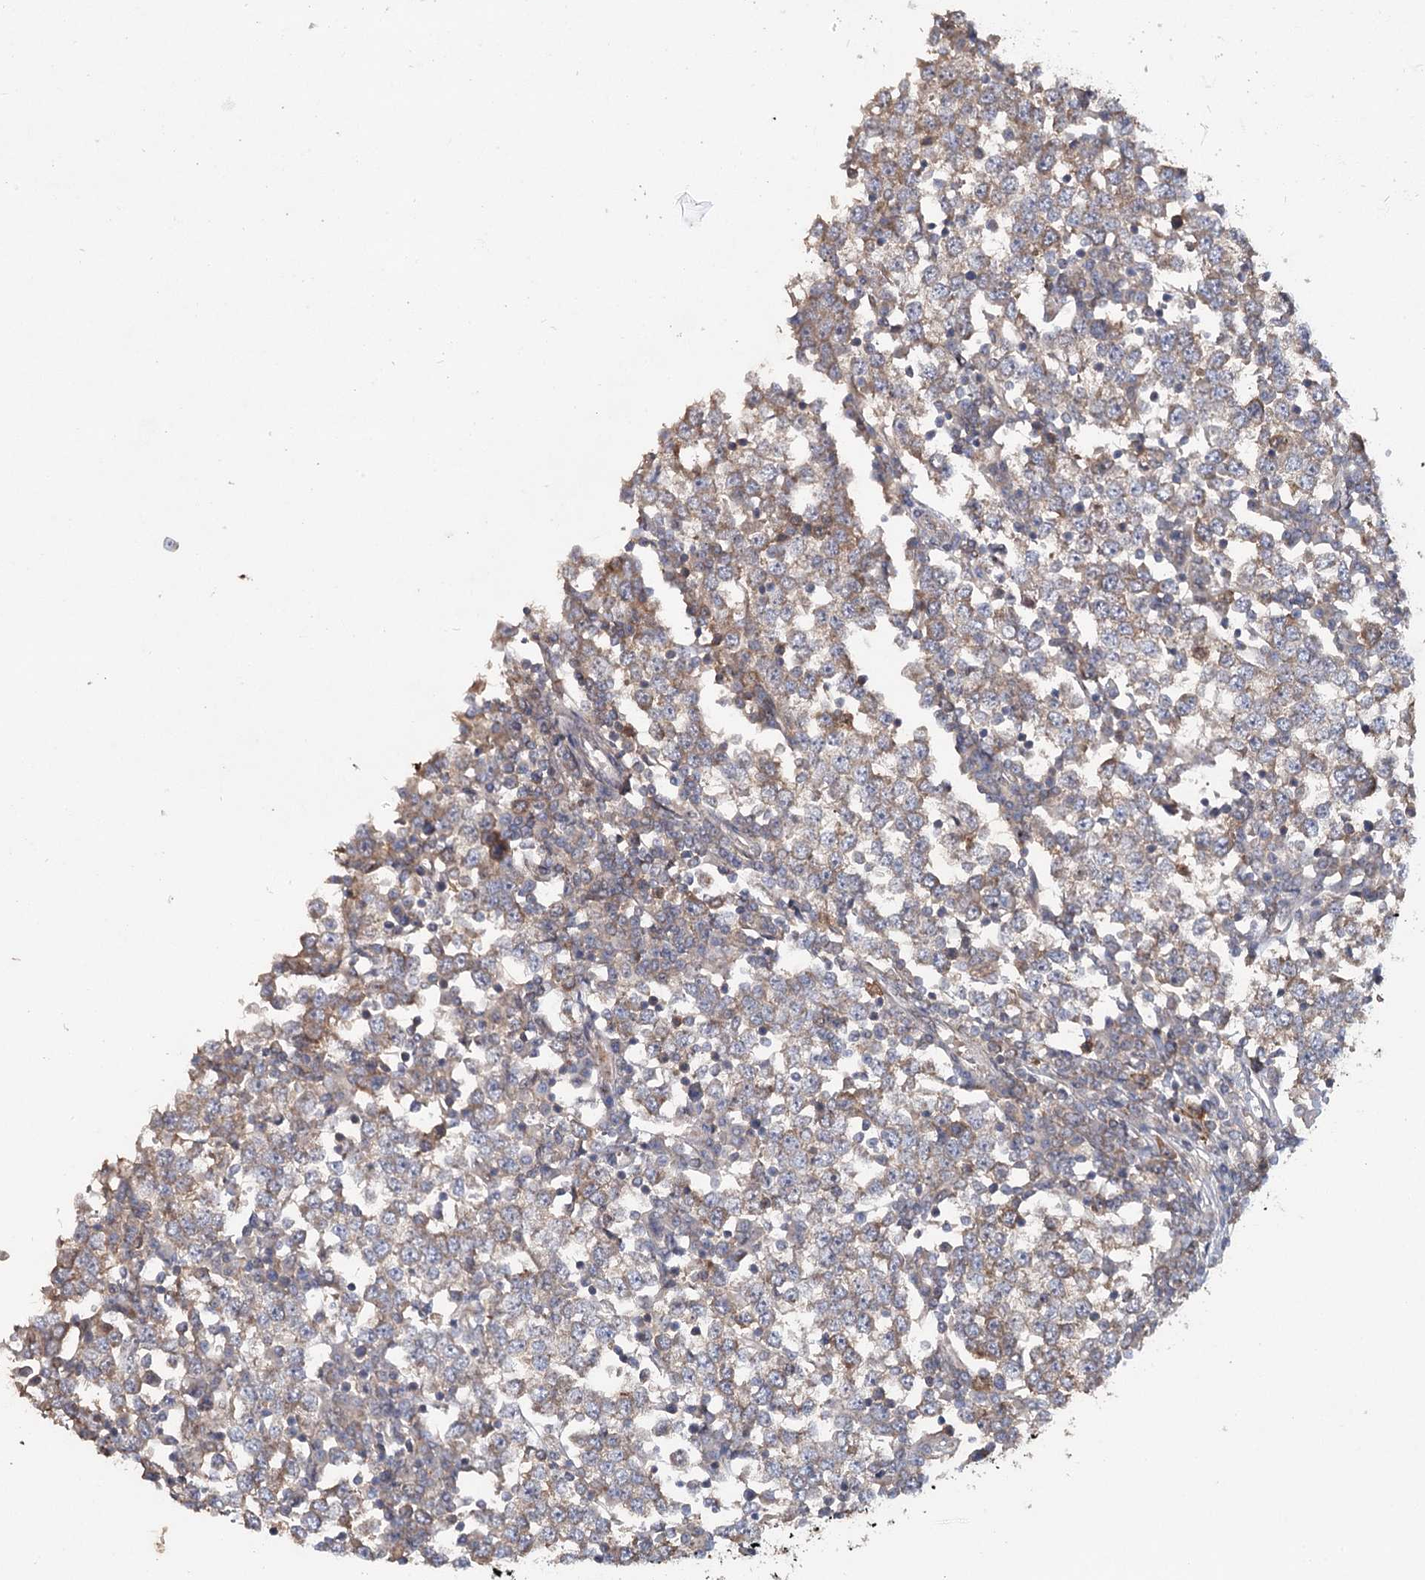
{"staining": {"intensity": "weak", "quantity": "25%-75%", "location": "cytoplasmic/membranous"}, "tissue": "testis cancer", "cell_type": "Tumor cells", "image_type": "cancer", "snomed": [{"axis": "morphology", "description": "Seminoma, NOS"}, {"axis": "topography", "description": "Testis"}], "caption": "Immunohistochemistry of seminoma (testis) reveals low levels of weak cytoplasmic/membranous staining in approximately 25%-75% of tumor cells. The staining is performed using DAB (3,3'-diaminobenzidine) brown chromogen to label protein expression. The nuclei are counter-stained blue using hematoxylin.", "gene": "MAP3K13", "patient": {"sex": "male", "age": 65}}